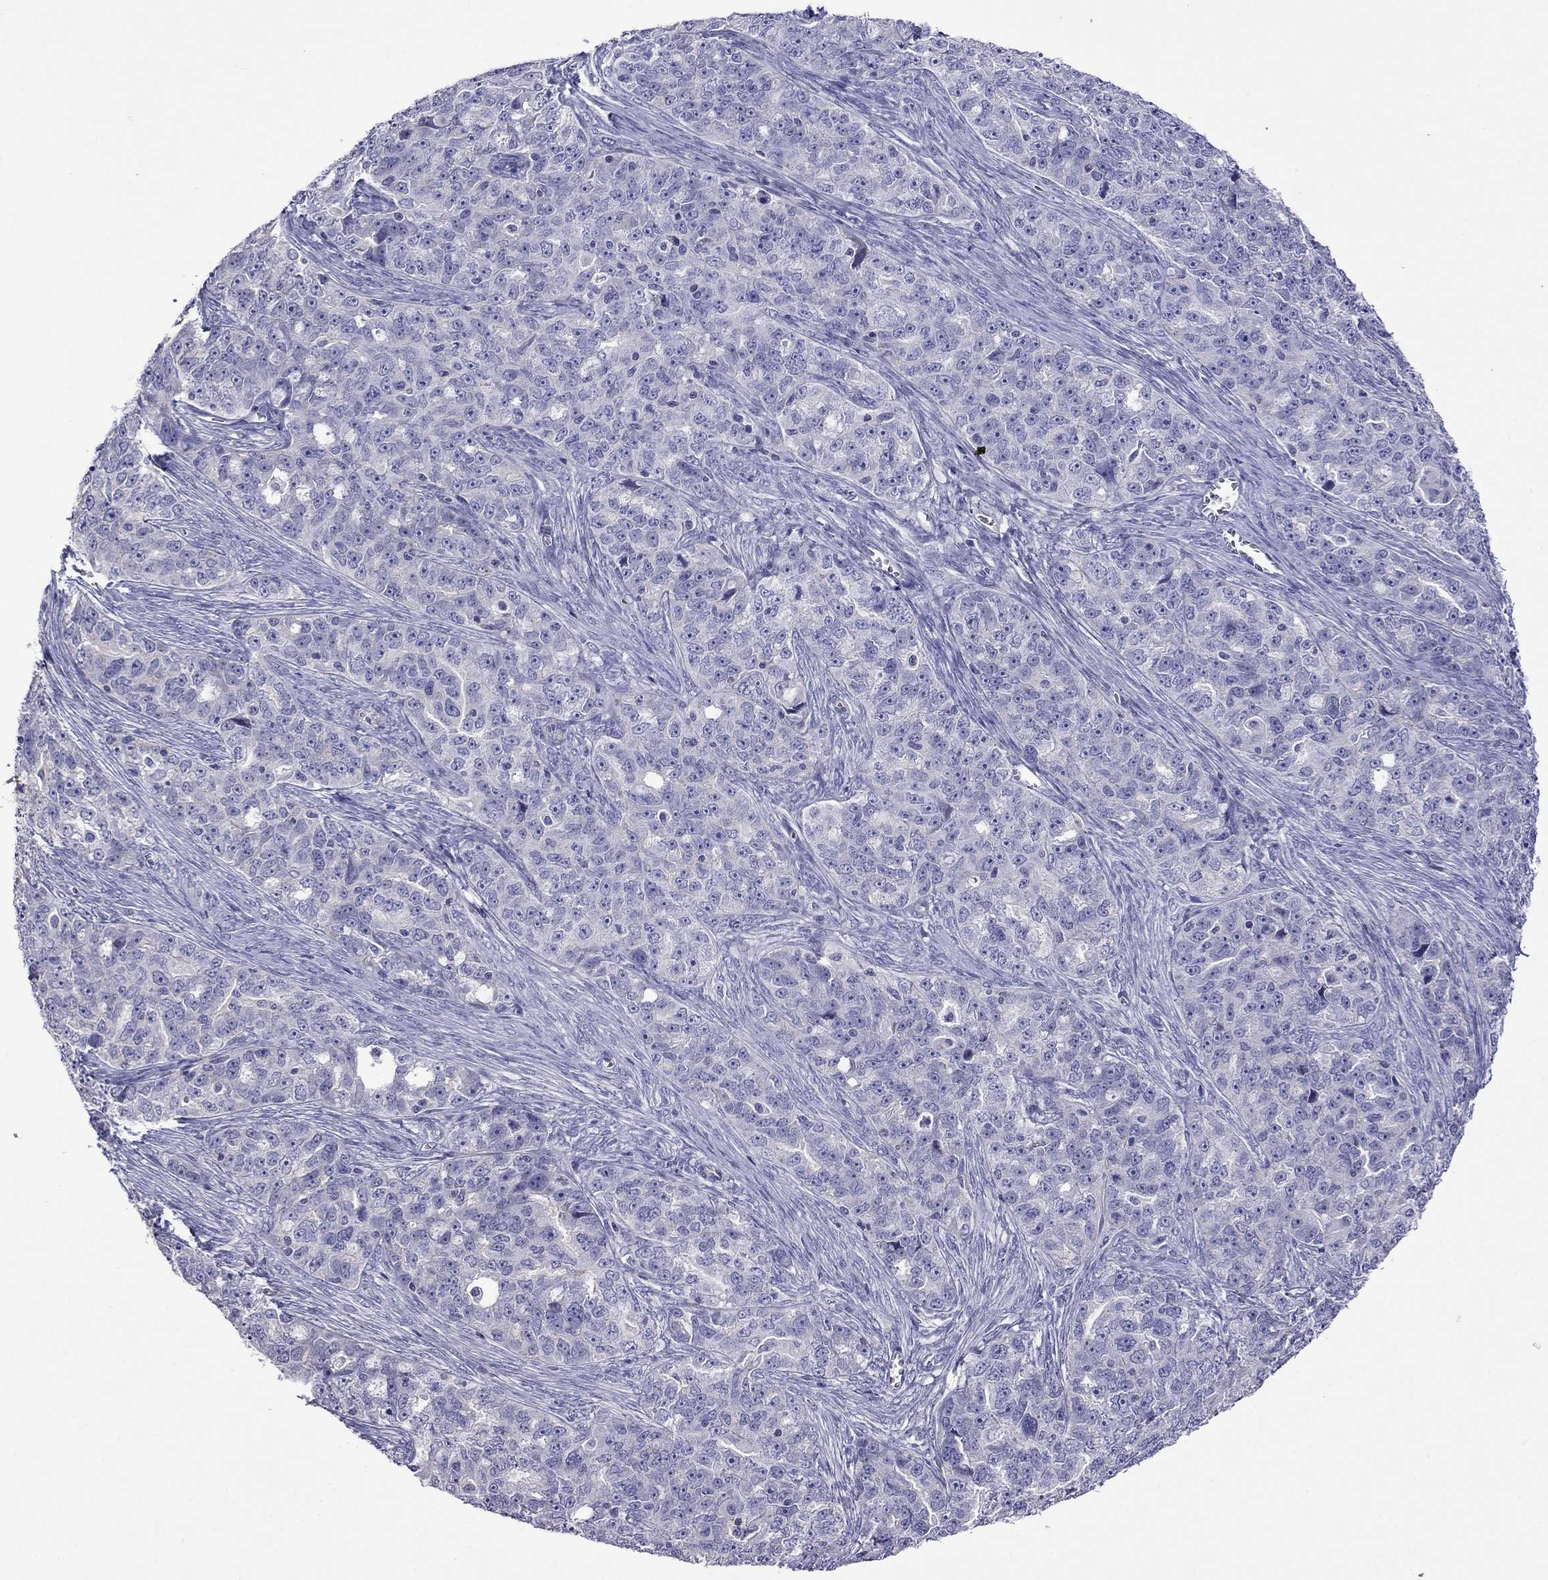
{"staining": {"intensity": "negative", "quantity": "none", "location": "none"}, "tissue": "ovarian cancer", "cell_type": "Tumor cells", "image_type": "cancer", "snomed": [{"axis": "morphology", "description": "Cystadenocarcinoma, serous, NOS"}, {"axis": "topography", "description": "Ovary"}], "caption": "Protein analysis of ovarian serous cystadenocarcinoma shows no significant staining in tumor cells.", "gene": "STAR", "patient": {"sex": "female", "age": 51}}